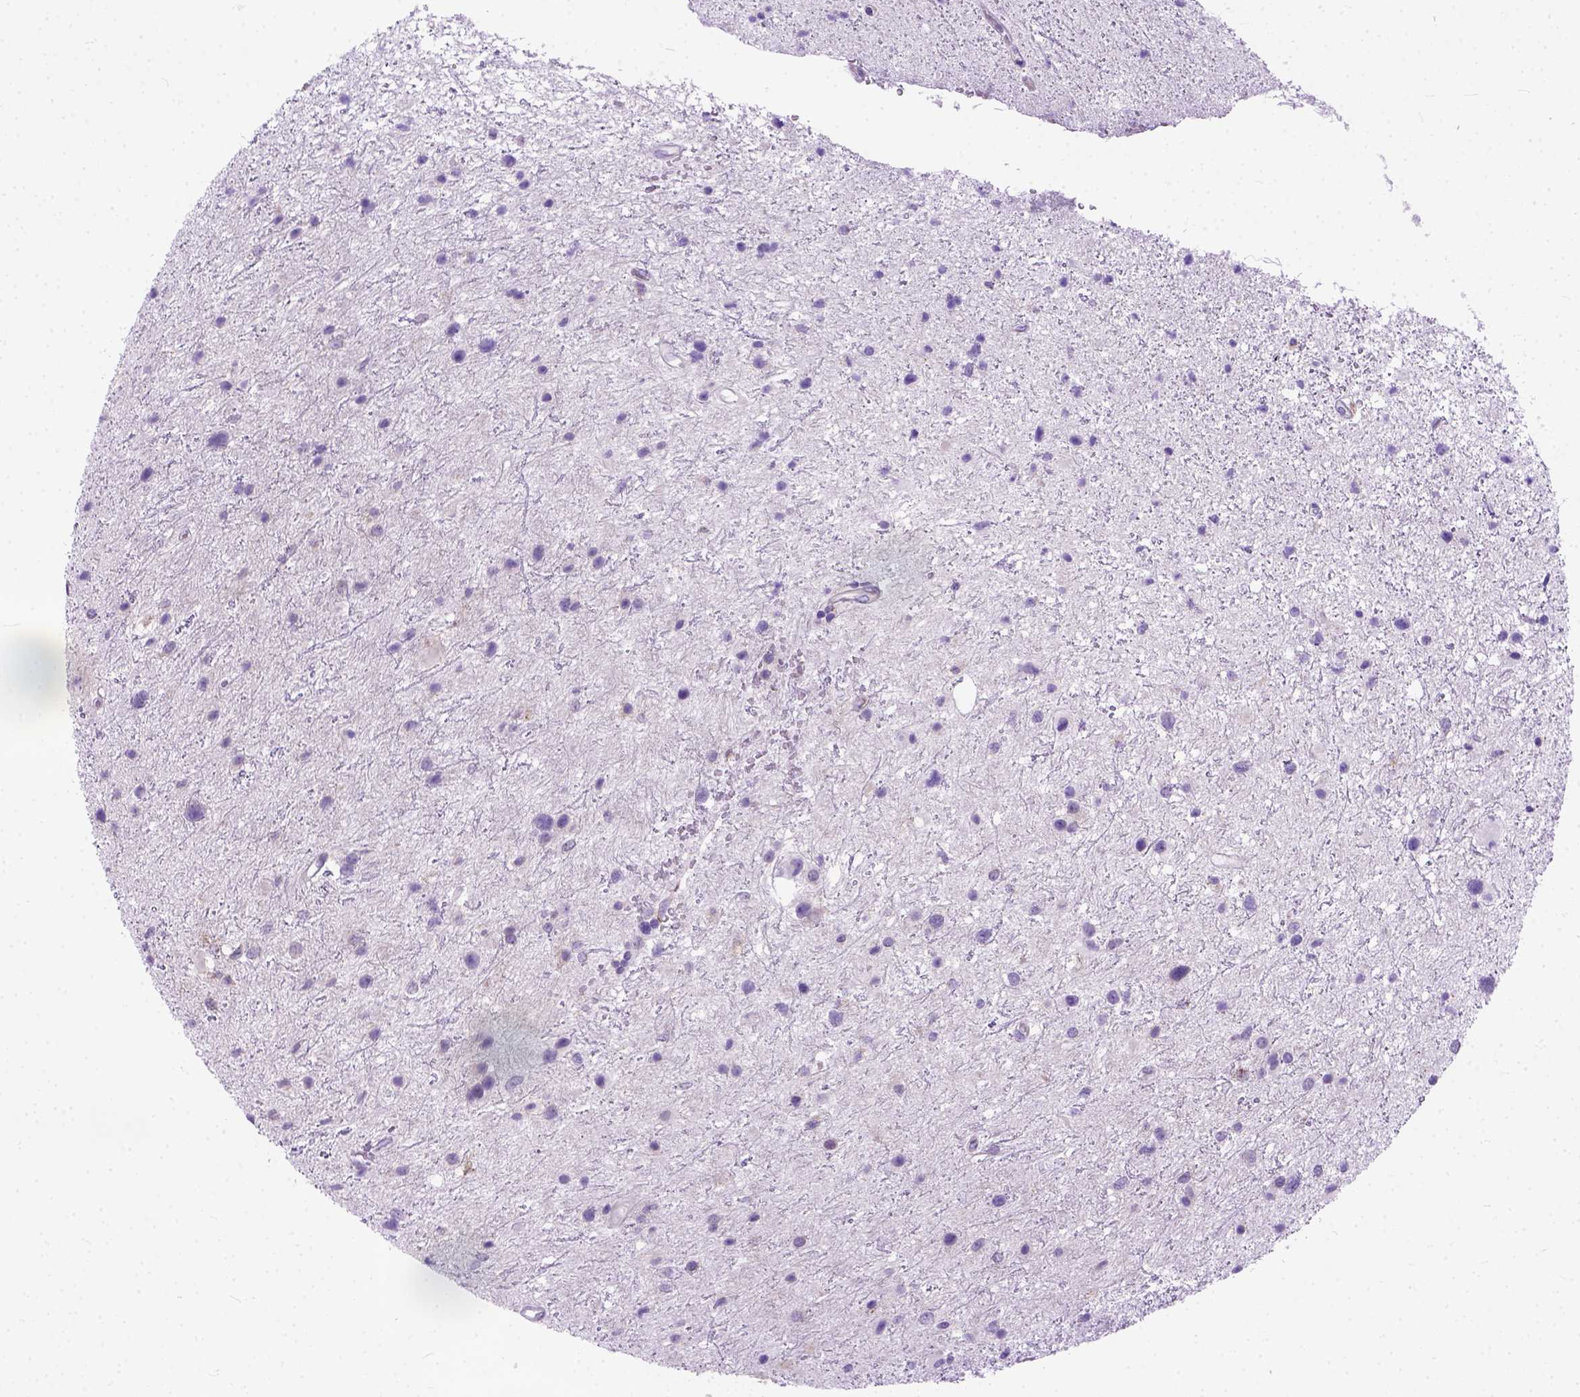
{"staining": {"intensity": "negative", "quantity": "none", "location": "none"}, "tissue": "glioma", "cell_type": "Tumor cells", "image_type": "cancer", "snomed": [{"axis": "morphology", "description": "Glioma, malignant, Low grade"}, {"axis": "topography", "description": "Brain"}], "caption": "A photomicrograph of human malignant low-grade glioma is negative for staining in tumor cells.", "gene": "PLK4", "patient": {"sex": "female", "age": 32}}